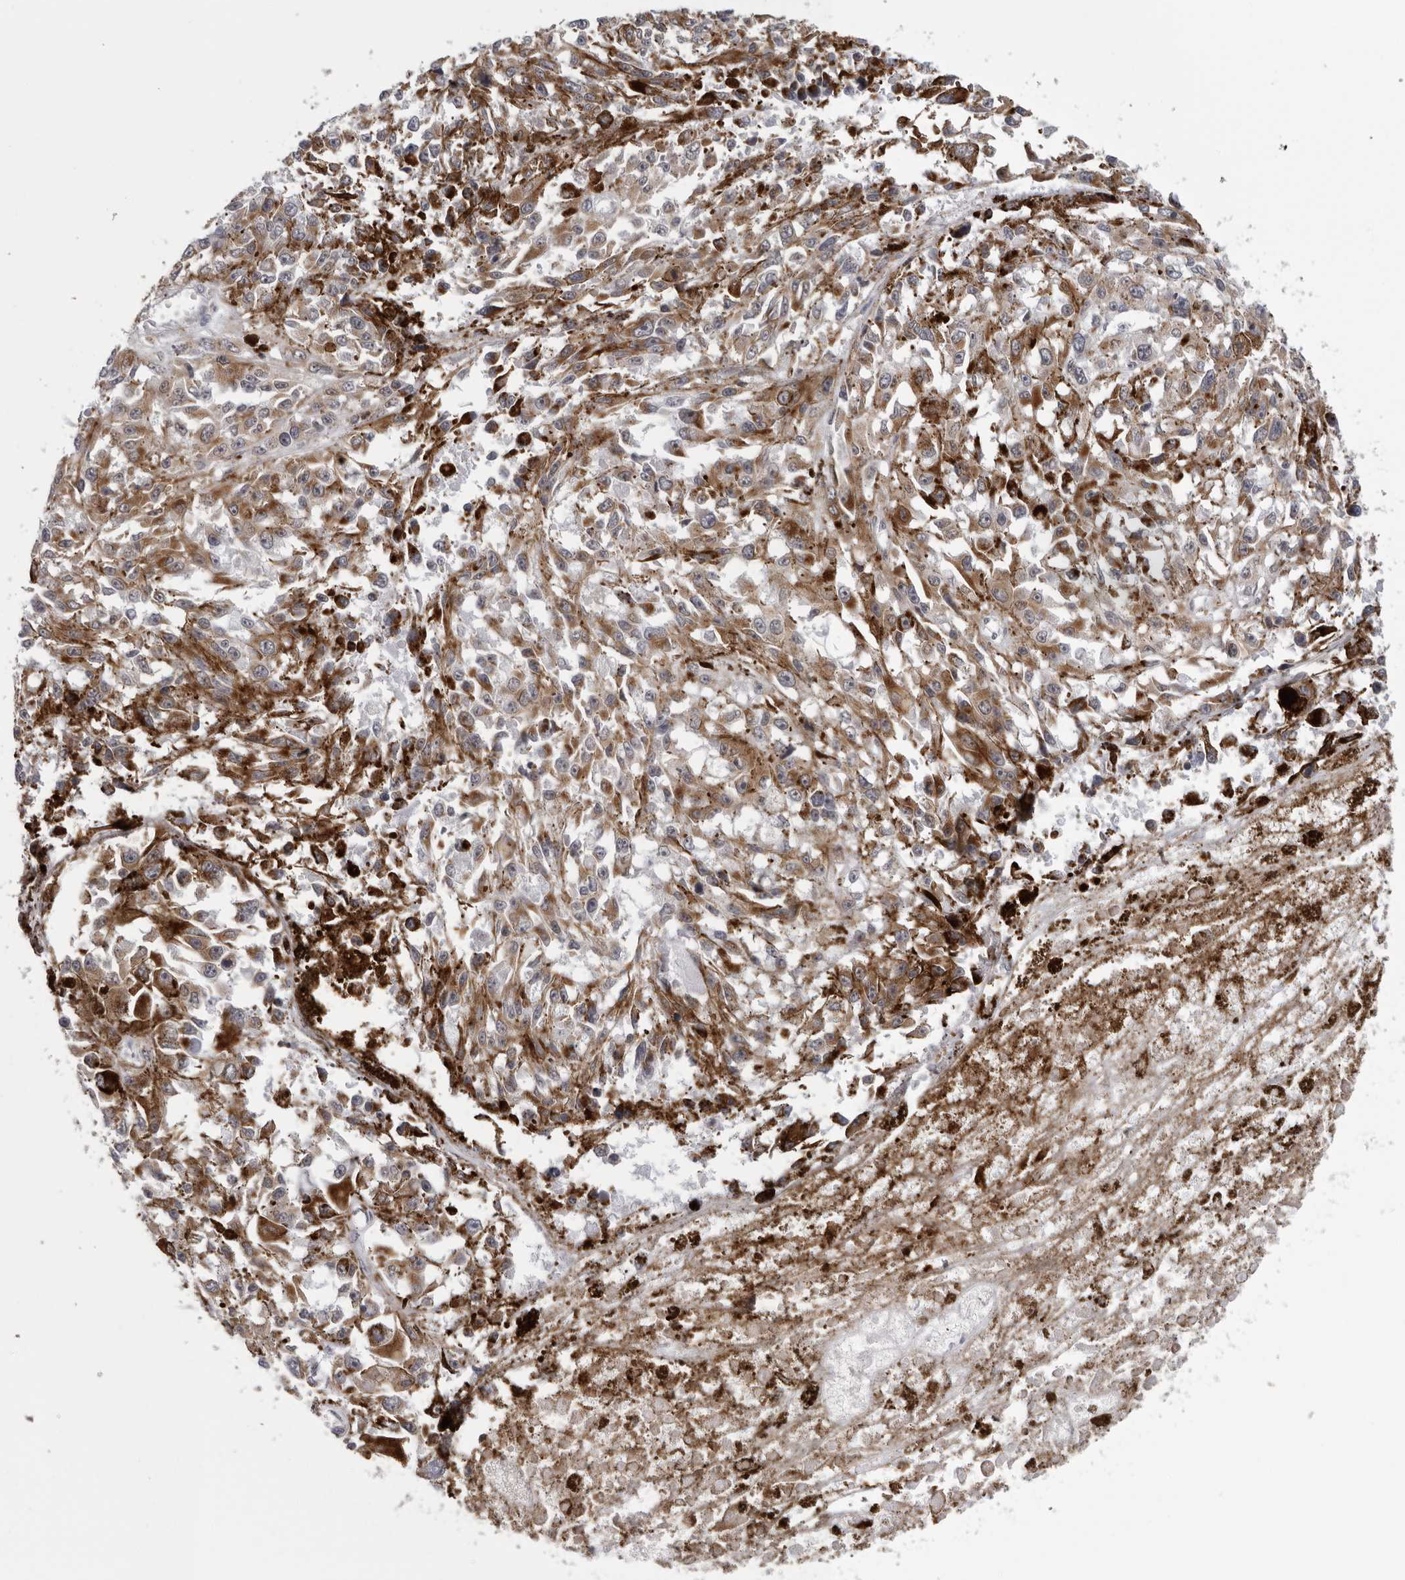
{"staining": {"intensity": "moderate", "quantity": ">75%", "location": "cytoplasmic/membranous"}, "tissue": "melanoma", "cell_type": "Tumor cells", "image_type": "cancer", "snomed": [{"axis": "morphology", "description": "Malignant melanoma, Metastatic site"}, {"axis": "topography", "description": "Lymph node"}], "caption": "Human melanoma stained with a brown dye reveals moderate cytoplasmic/membranous positive expression in approximately >75% of tumor cells.", "gene": "CPT2", "patient": {"sex": "male", "age": 59}}